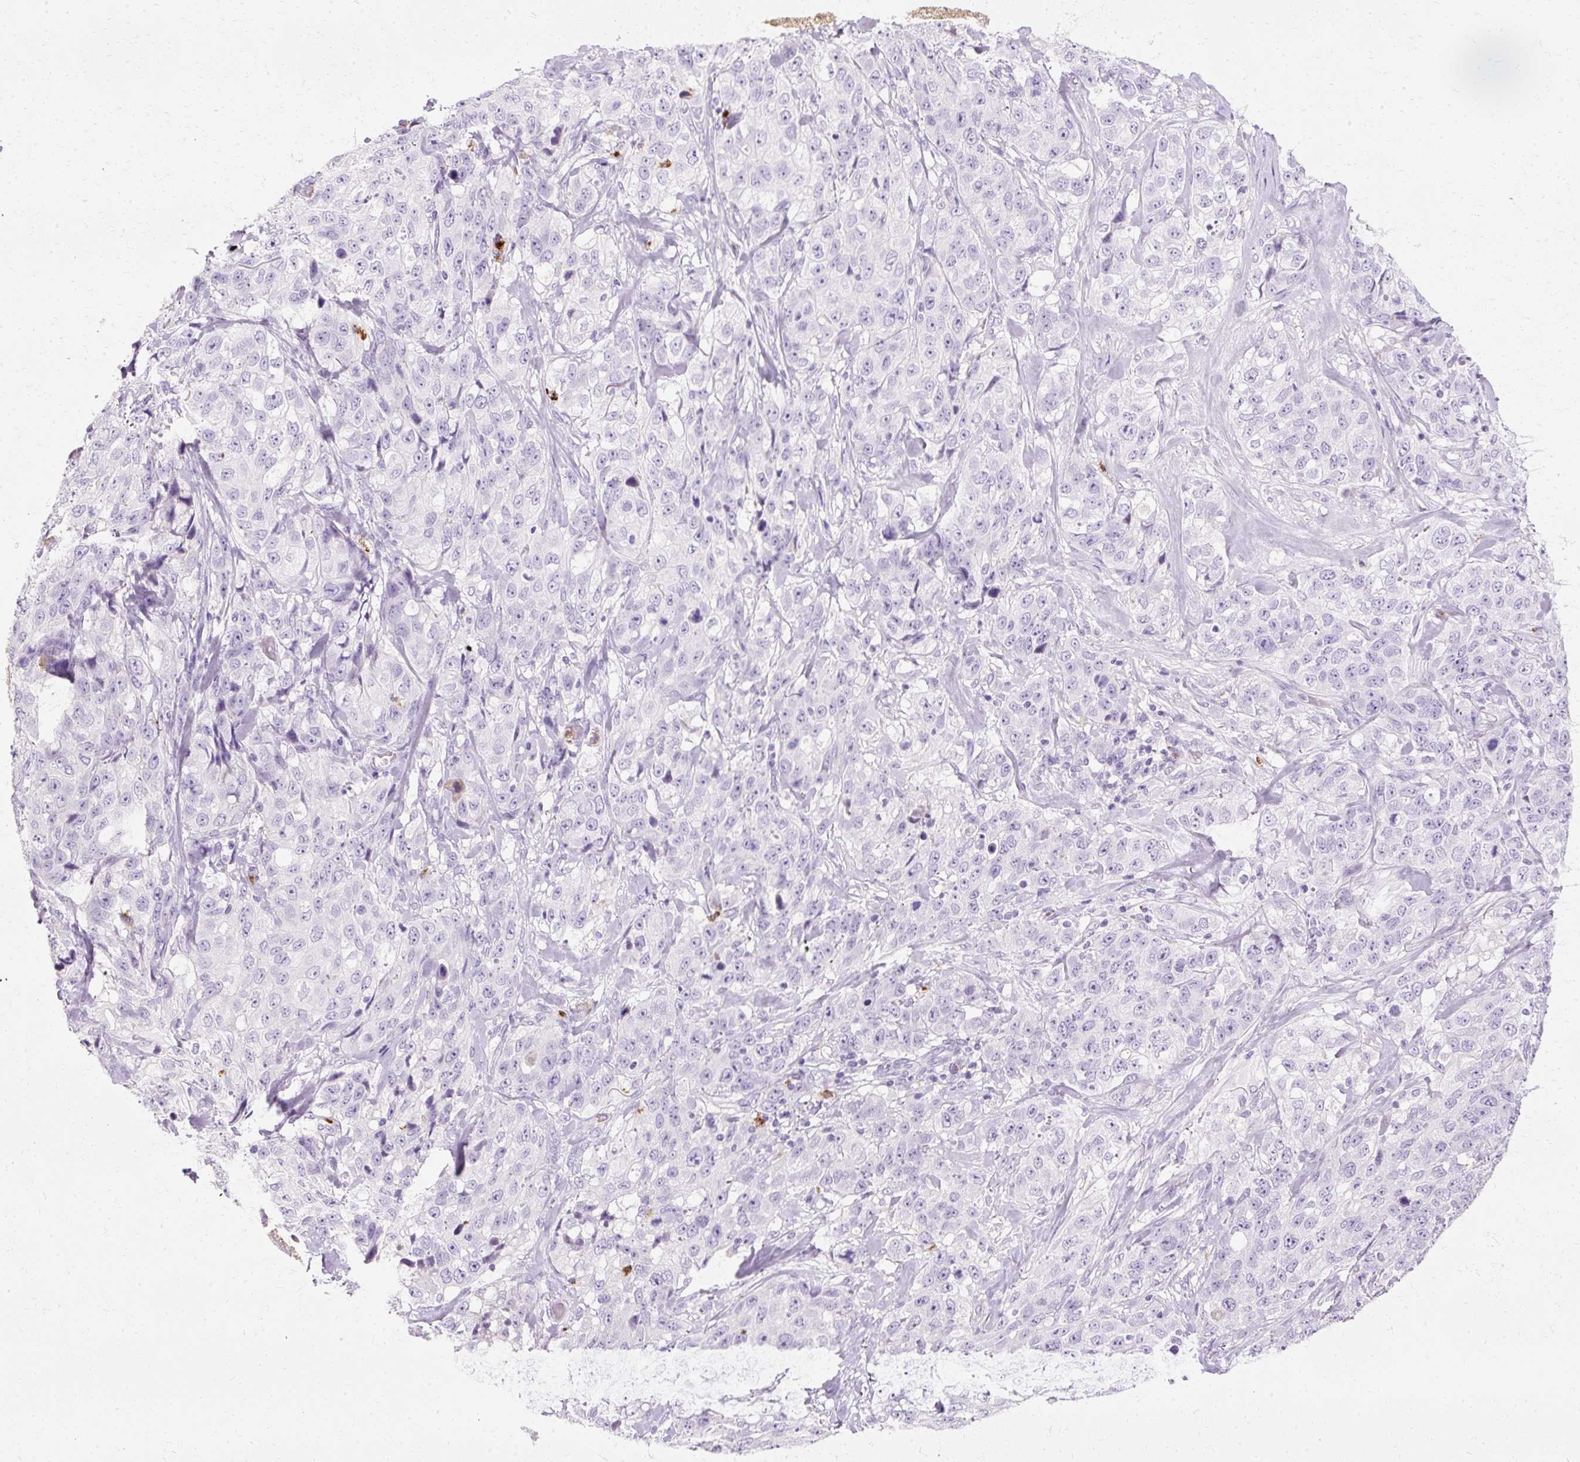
{"staining": {"intensity": "negative", "quantity": "none", "location": "none"}, "tissue": "stomach cancer", "cell_type": "Tumor cells", "image_type": "cancer", "snomed": [{"axis": "morphology", "description": "Adenocarcinoma, NOS"}, {"axis": "topography", "description": "Stomach"}], "caption": "Stomach cancer was stained to show a protein in brown. There is no significant positivity in tumor cells. (DAB (3,3'-diaminobenzidine) immunohistochemistry (IHC), high magnification).", "gene": "DEFA1", "patient": {"sex": "male", "age": 48}}